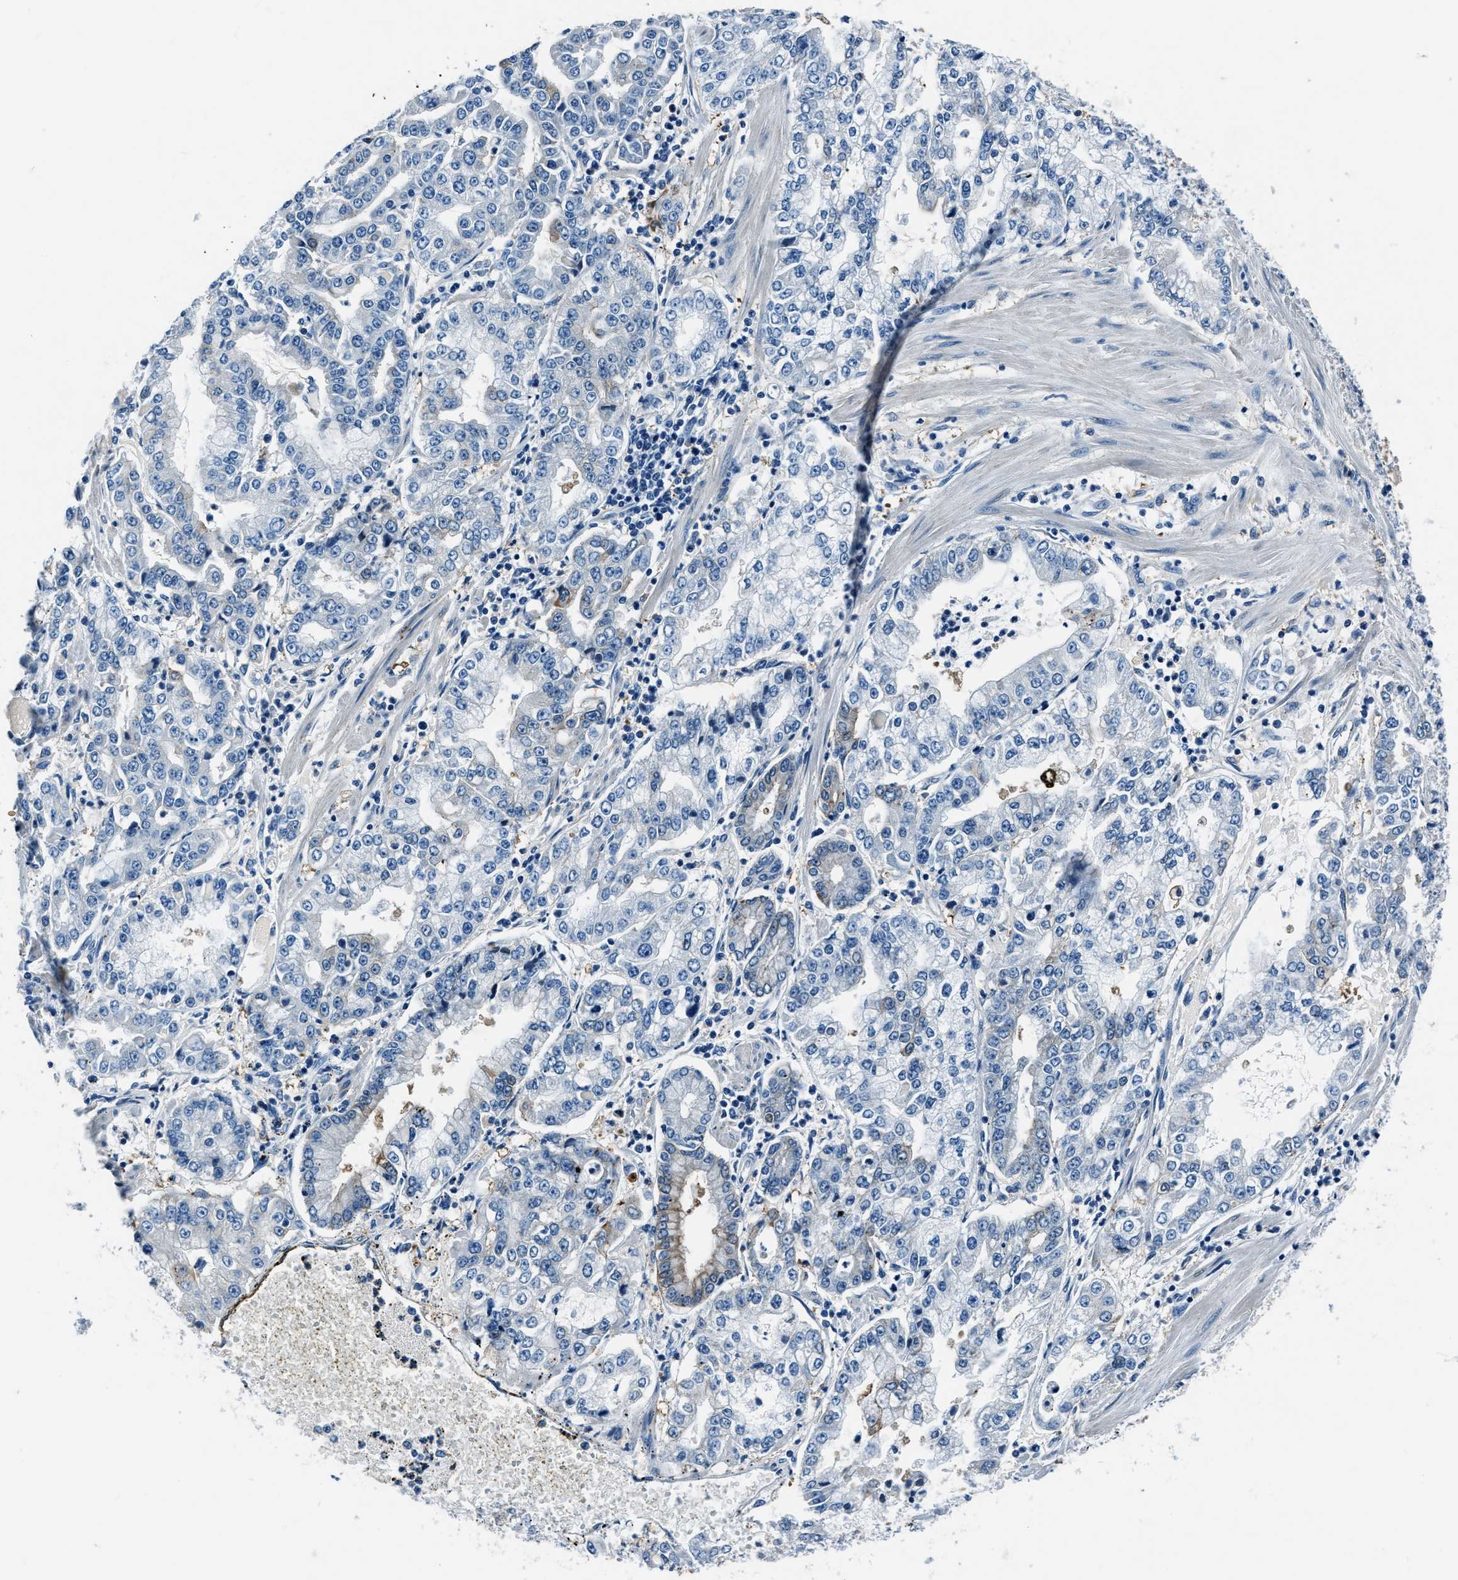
{"staining": {"intensity": "negative", "quantity": "none", "location": "none"}, "tissue": "stomach cancer", "cell_type": "Tumor cells", "image_type": "cancer", "snomed": [{"axis": "morphology", "description": "Adenocarcinoma, NOS"}, {"axis": "topography", "description": "Stomach"}], "caption": "Immunohistochemistry (IHC) histopathology image of stomach cancer stained for a protein (brown), which shows no expression in tumor cells.", "gene": "PTPDC1", "patient": {"sex": "male", "age": 76}}